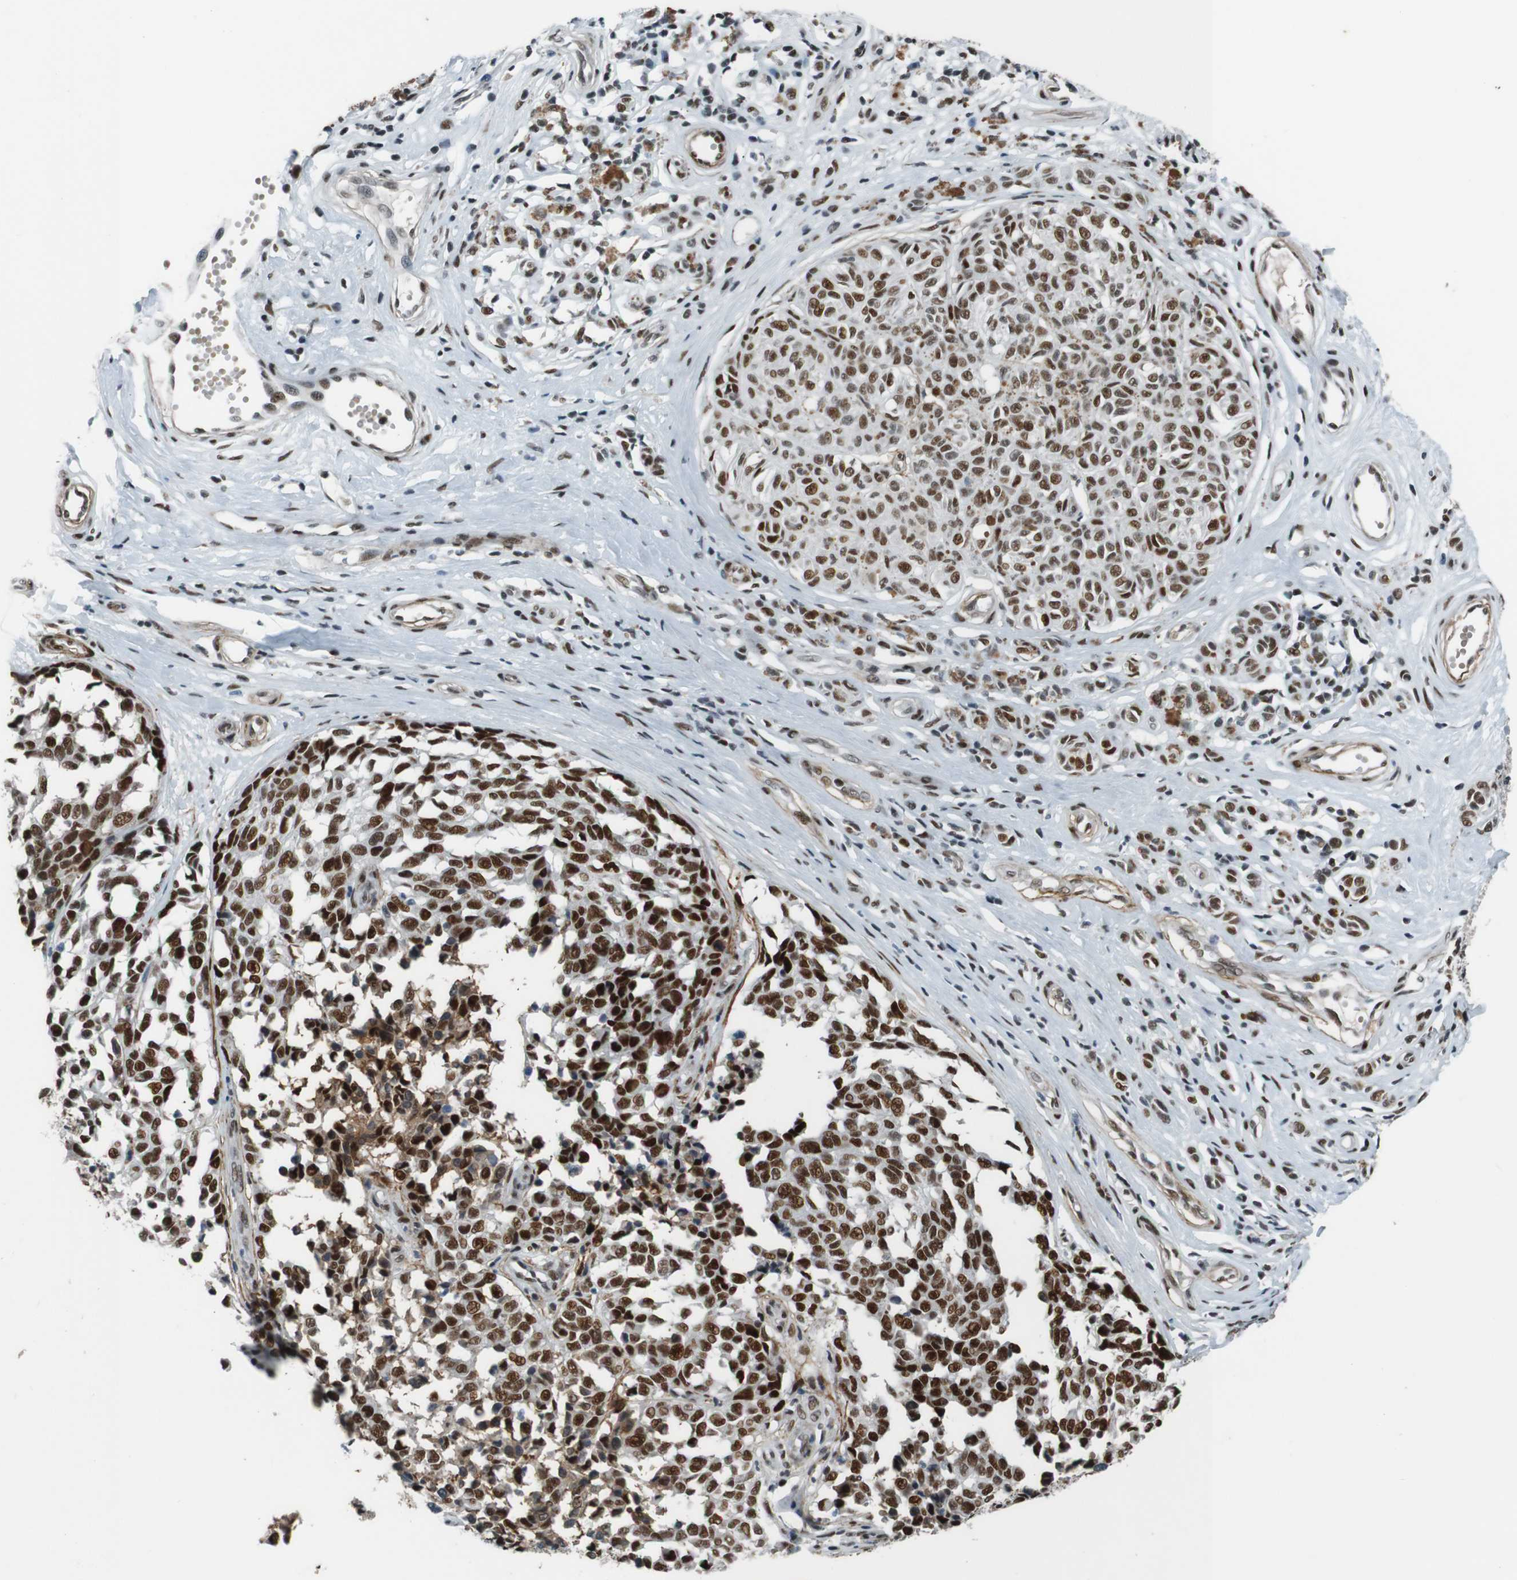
{"staining": {"intensity": "strong", "quantity": ">75%", "location": "nuclear"}, "tissue": "melanoma", "cell_type": "Tumor cells", "image_type": "cancer", "snomed": [{"axis": "morphology", "description": "Malignant melanoma, NOS"}, {"axis": "topography", "description": "Skin"}], "caption": "The image shows staining of melanoma, revealing strong nuclear protein positivity (brown color) within tumor cells.", "gene": "HEXIM1", "patient": {"sex": "female", "age": 64}}